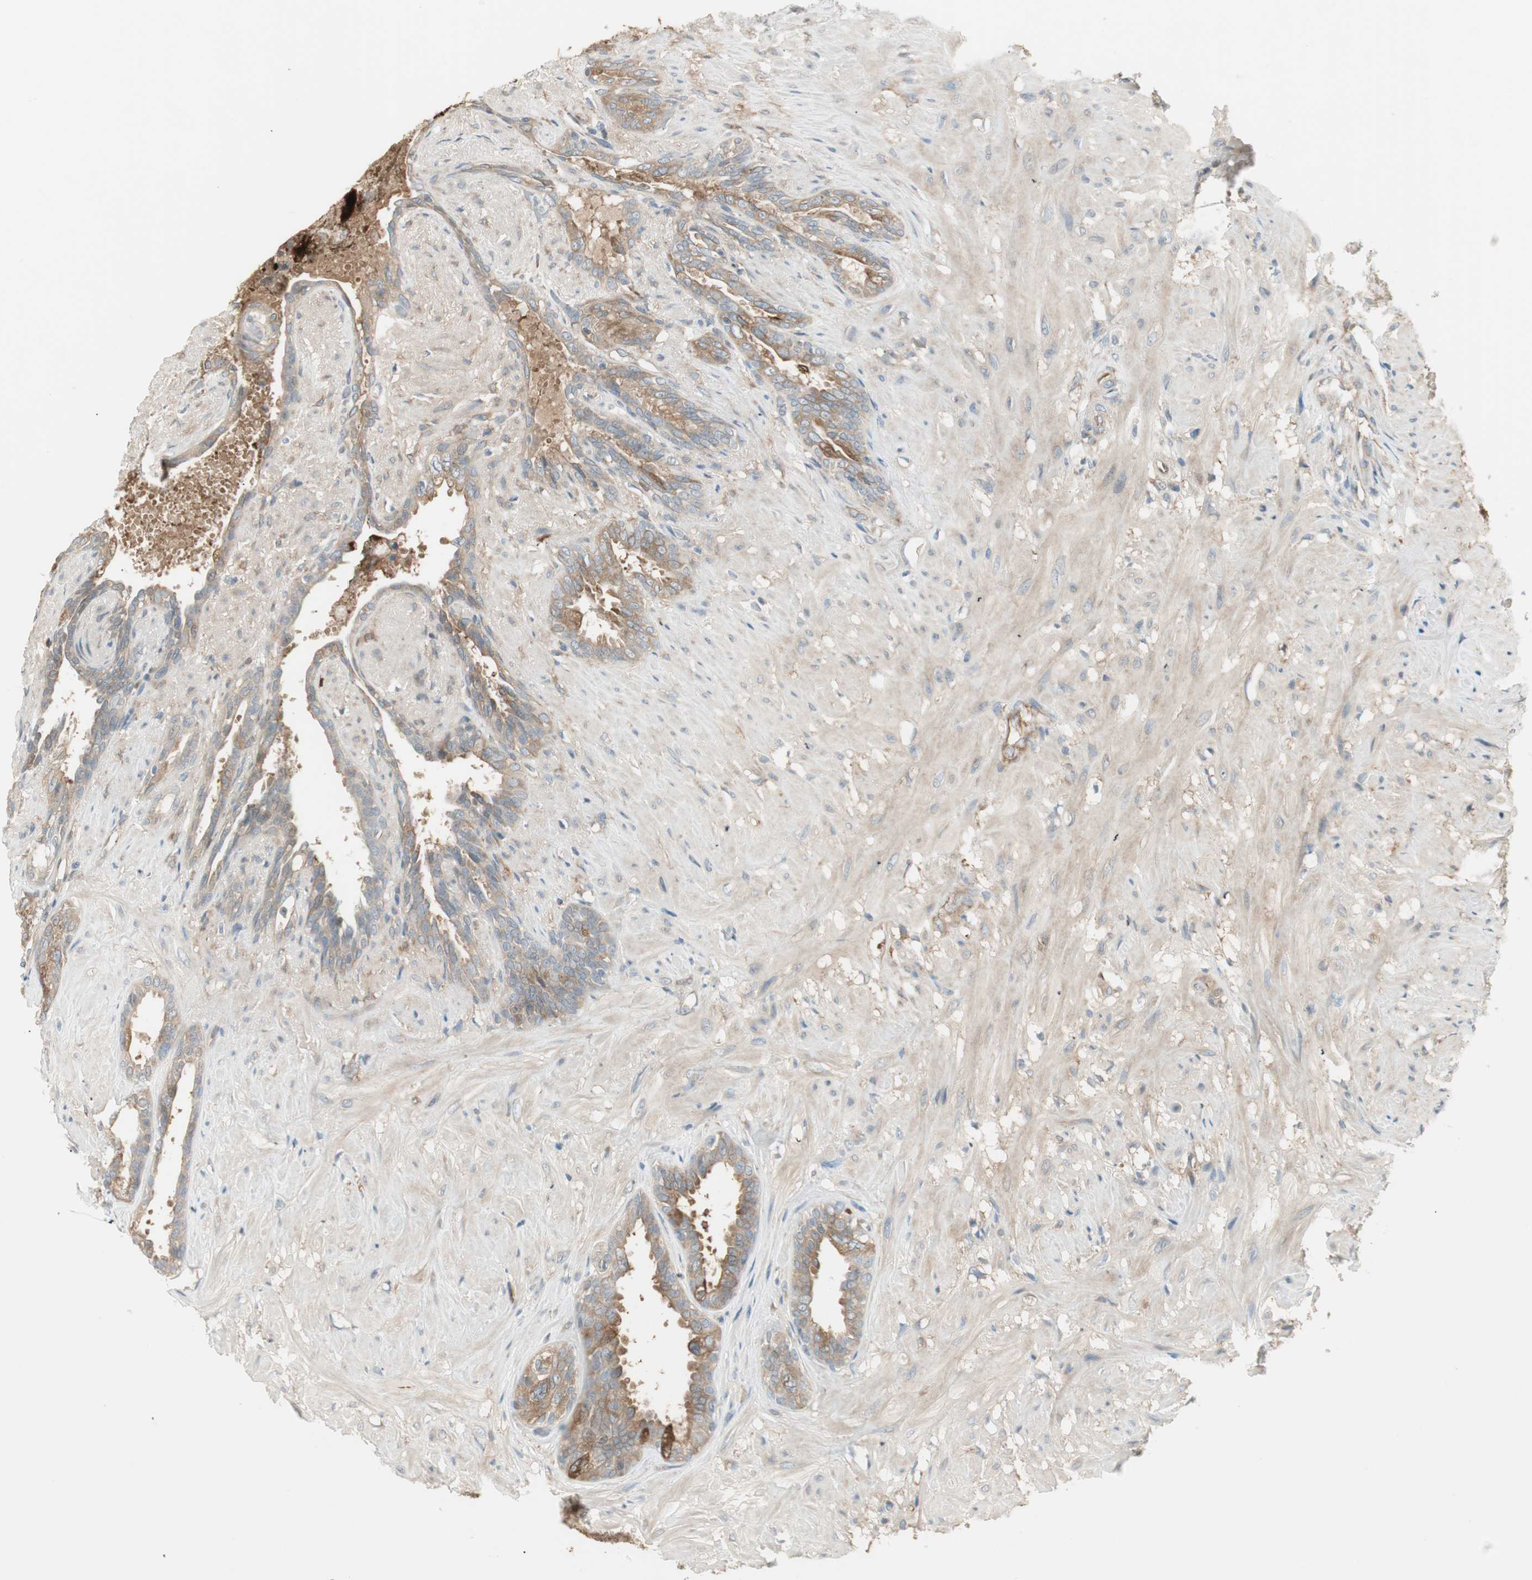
{"staining": {"intensity": "moderate", "quantity": ">75%", "location": "cytoplasmic/membranous"}, "tissue": "seminal vesicle", "cell_type": "Glandular cells", "image_type": "normal", "snomed": [{"axis": "morphology", "description": "Normal tissue, NOS"}, {"axis": "topography", "description": "Seminal veicle"}], "caption": "Immunohistochemical staining of normal human seminal vesicle demonstrates medium levels of moderate cytoplasmic/membranous positivity in about >75% of glandular cells. (DAB IHC with brightfield microscopy, high magnification).", "gene": "STON1", "patient": {"sex": "male", "age": 61}}